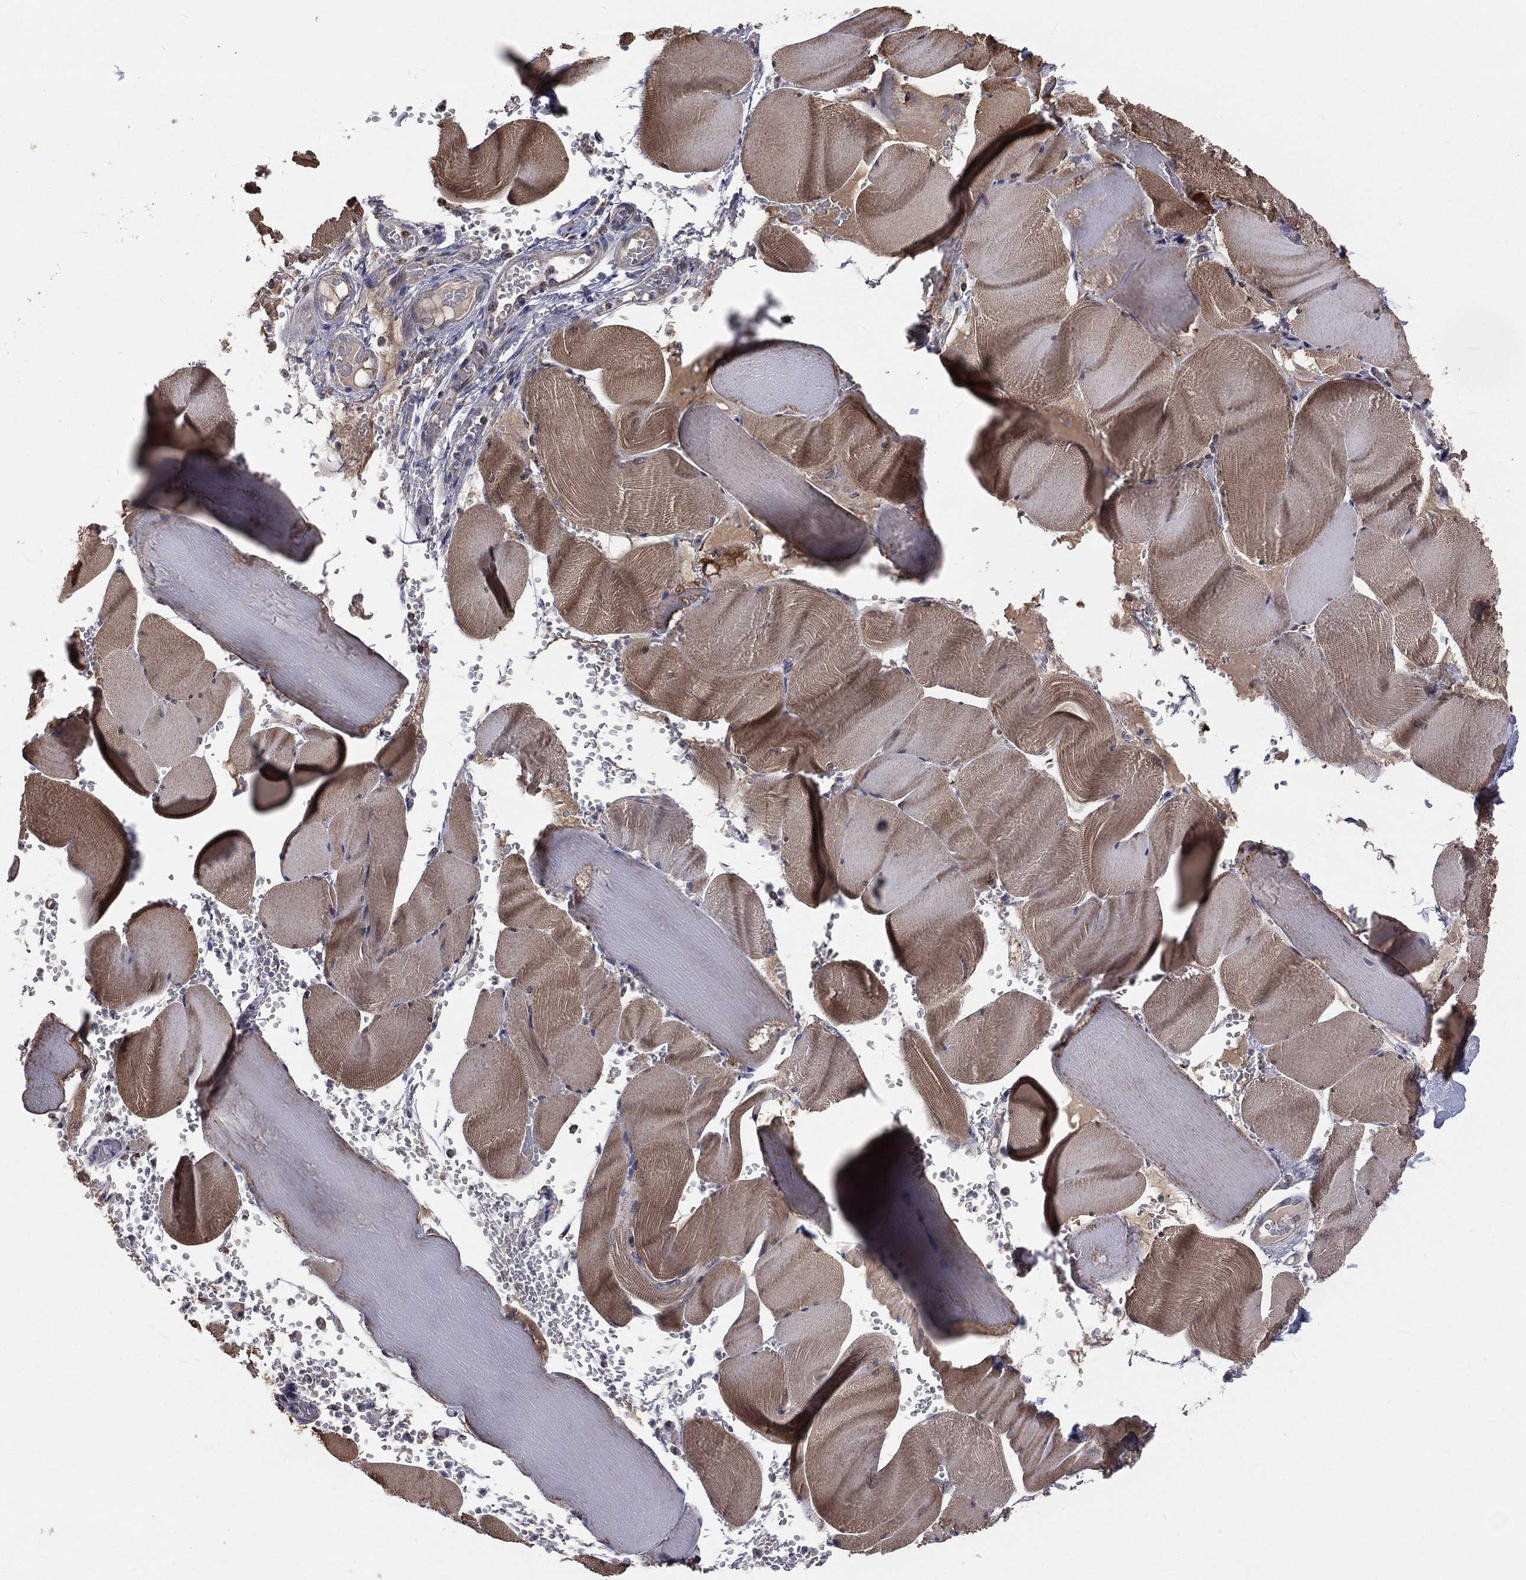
{"staining": {"intensity": "moderate", "quantity": "25%-75%", "location": "cytoplasmic/membranous"}, "tissue": "skeletal muscle", "cell_type": "Myocytes", "image_type": "normal", "snomed": [{"axis": "morphology", "description": "Normal tissue, NOS"}, {"axis": "topography", "description": "Skeletal muscle"}], "caption": "An immunohistochemistry (IHC) micrograph of normal tissue is shown. Protein staining in brown highlights moderate cytoplasmic/membranous positivity in skeletal muscle within myocytes.", "gene": "GPD1", "patient": {"sex": "male", "age": 56}}